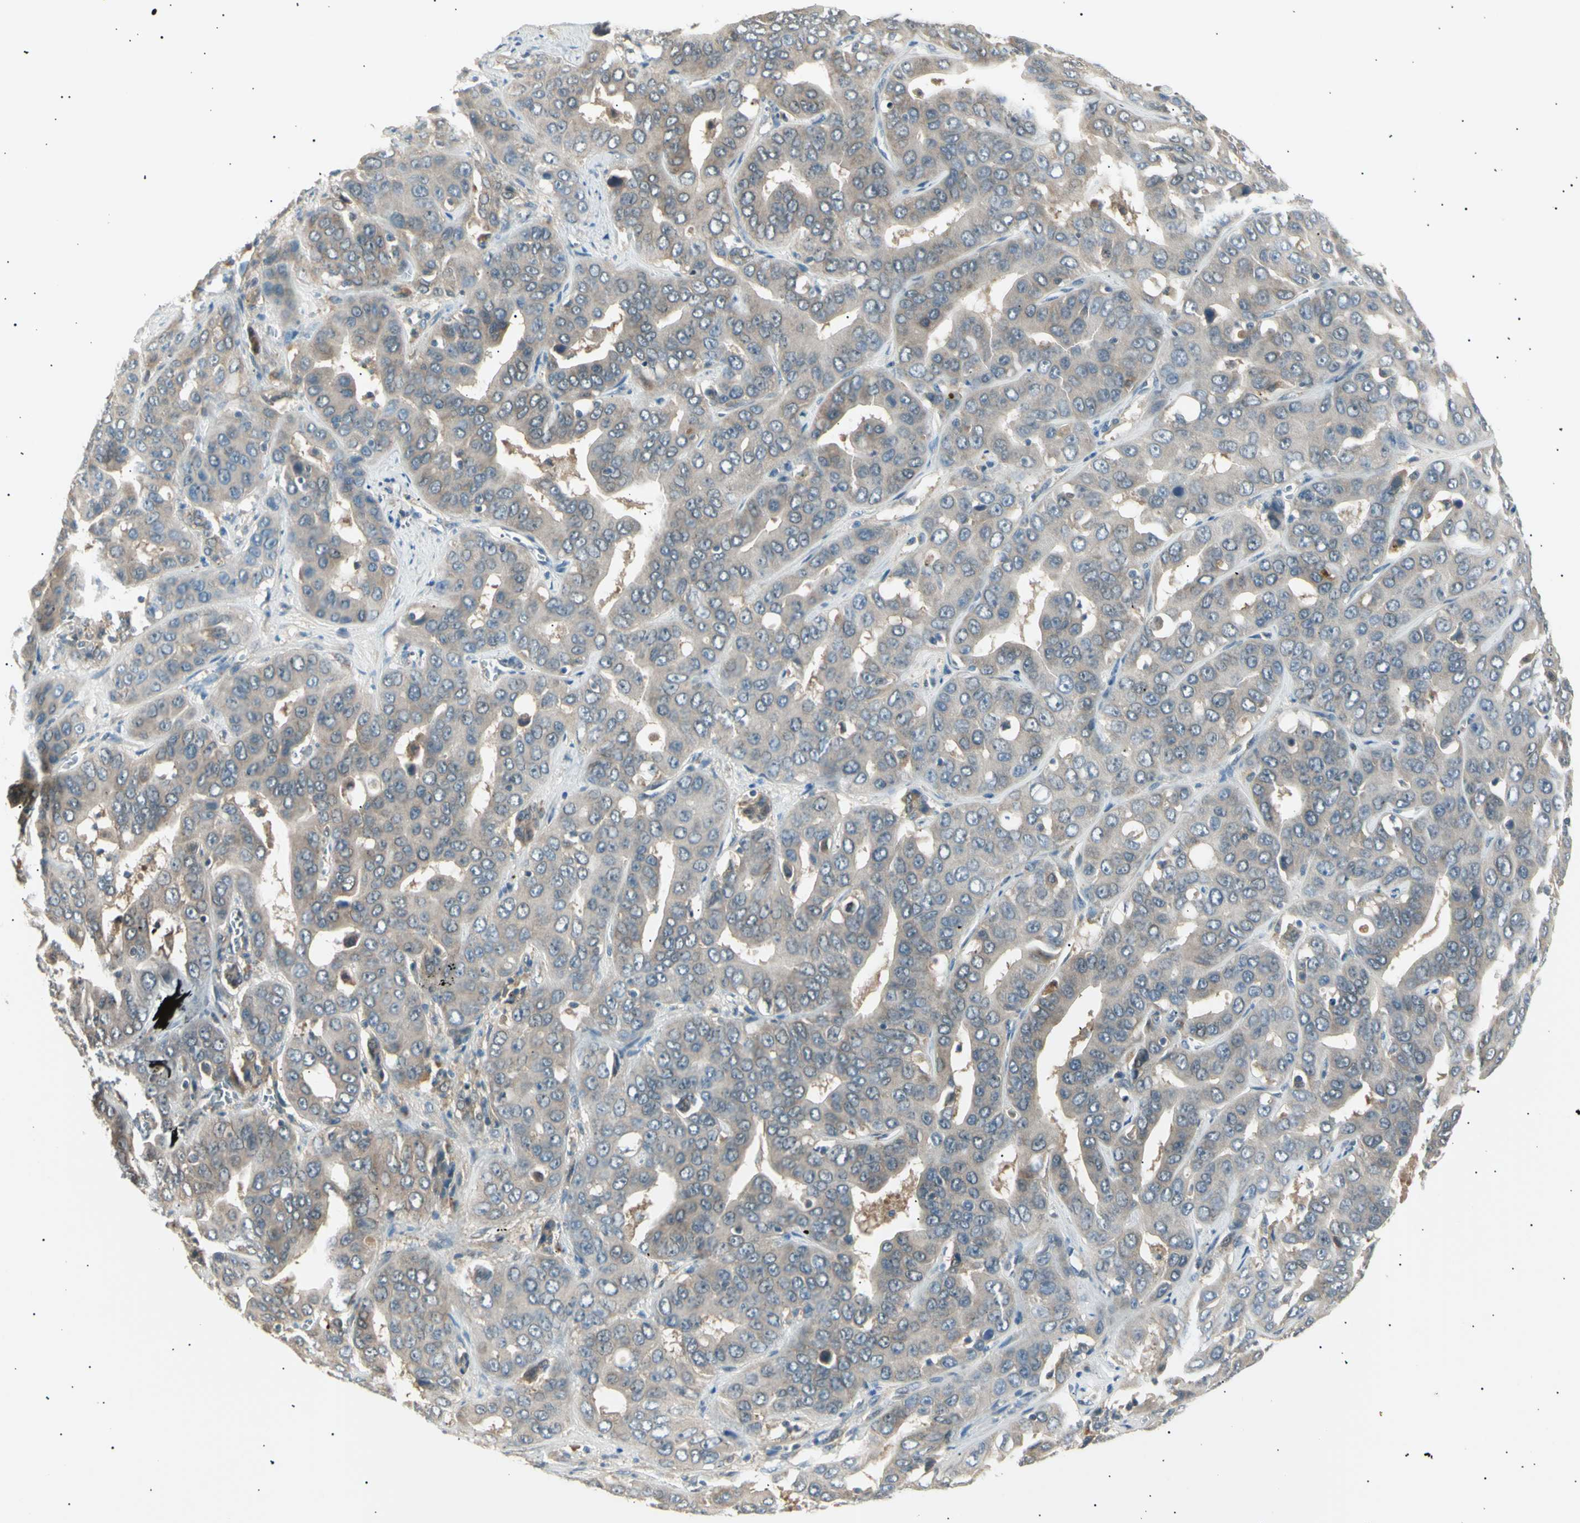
{"staining": {"intensity": "weak", "quantity": ">75%", "location": "cytoplasmic/membranous"}, "tissue": "liver cancer", "cell_type": "Tumor cells", "image_type": "cancer", "snomed": [{"axis": "morphology", "description": "Cholangiocarcinoma"}, {"axis": "topography", "description": "Liver"}], "caption": "Protein expression by immunohistochemistry demonstrates weak cytoplasmic/membranous expression in approximately >75% of tumor cells in liver cancer. (brown staining indicates protein expression, while blue staining denotes nuclei).", "gene": "LHPP", "patient": {"sex": "female", "age": 52}}